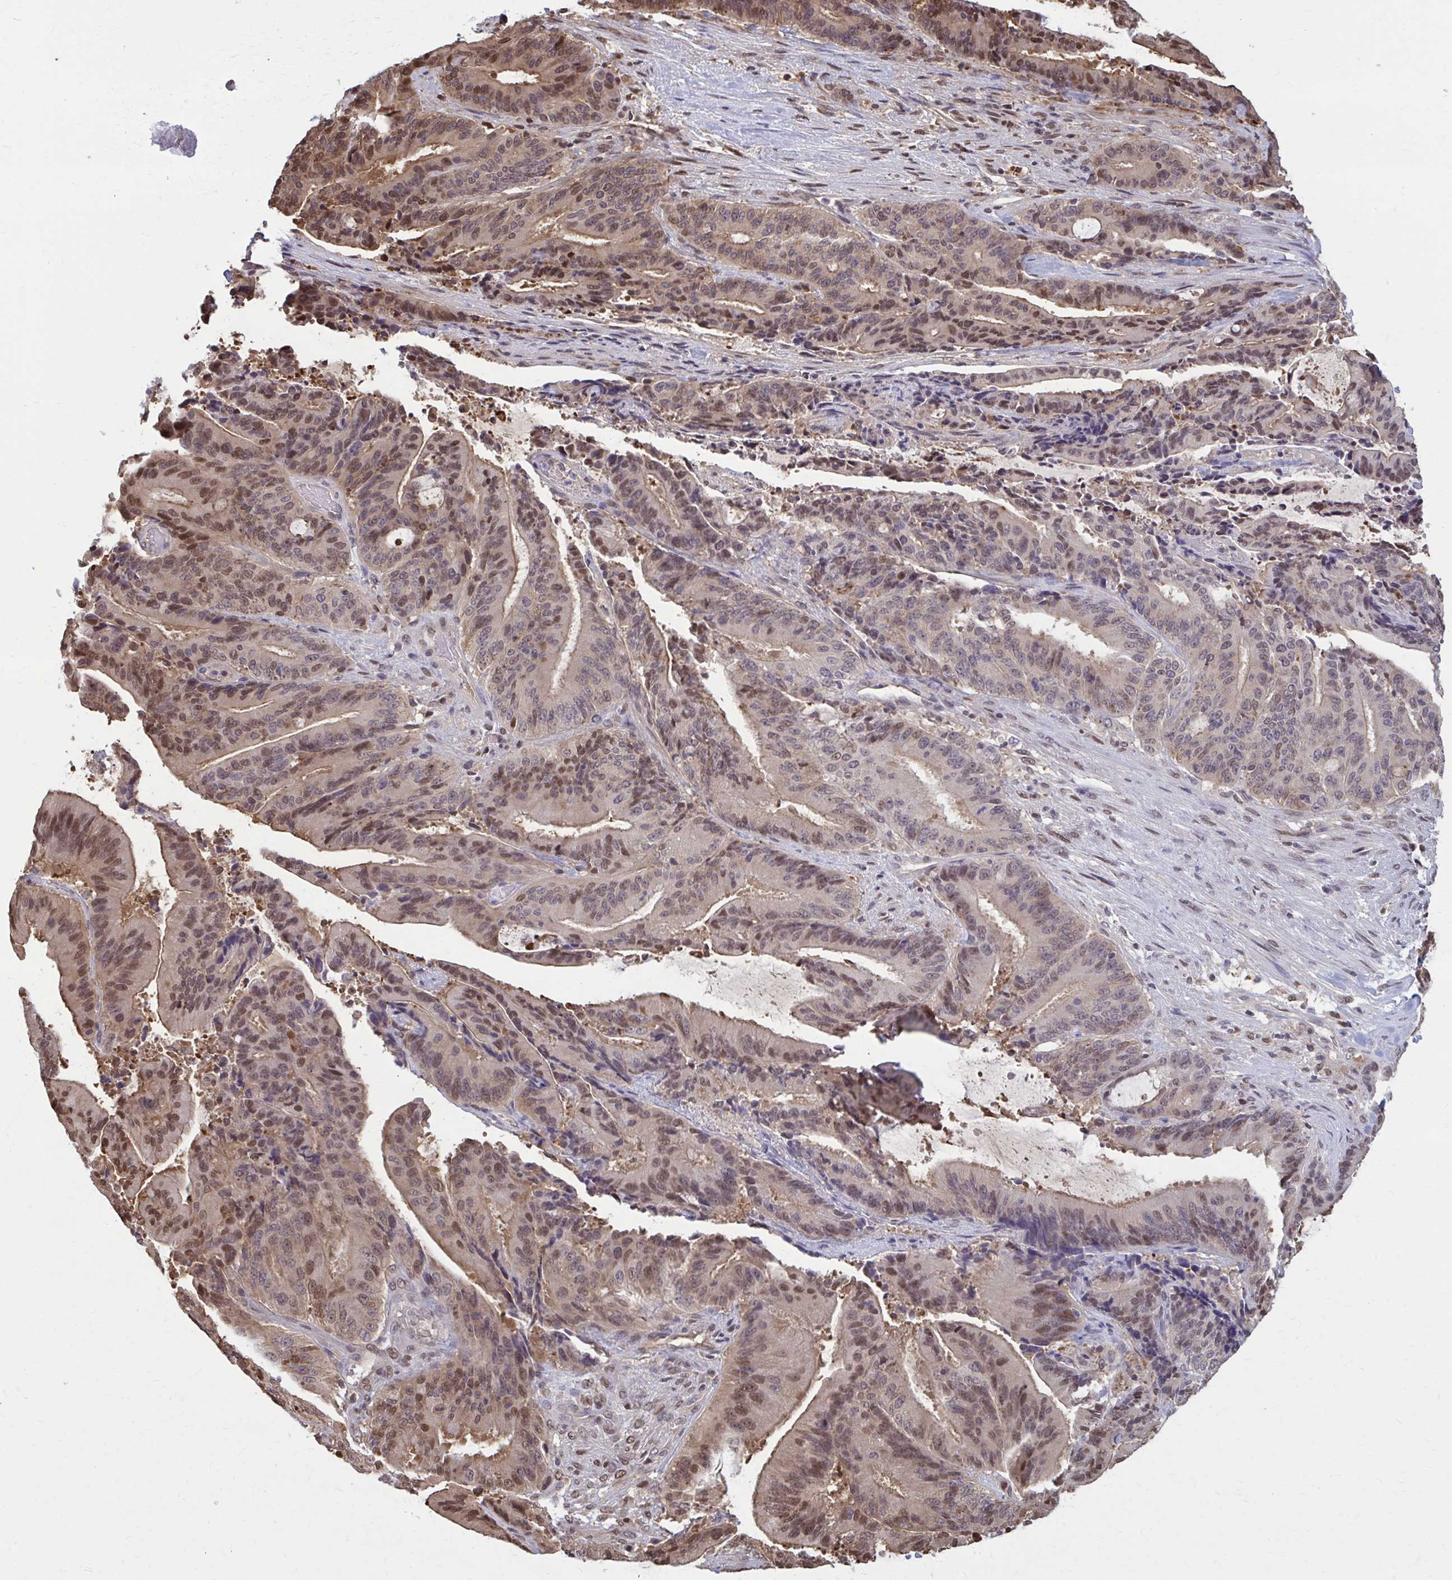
{"staining": {"intensity": "moderate", "quantity": ">75%", "location": "cytoplasmic/membranous,nuclear"}, "tissue": "liver cancer", "cell_type": "Tumor cells", "image_type": "cancer", "snomed": [{"axis": "morphology", "description": "Normal tissue, NOS"}, {"axis": "morphology", "description": "Cholangiocarcinoma"}, {"axis": "topography", "description": "Liver"}, {"axis": "topography", "description": "Peripheral nerve tissue"}], "caption": "Liver cancer (cholangiocarcinoma) stained with DAB immunohistochemistry reveals medium levels of moderate cytoplasmic/membranous and nuclear expression in approximately >75% of tumor cells.", "gene": "MDH1", "patient": {"sex": "female", "age": 73}}